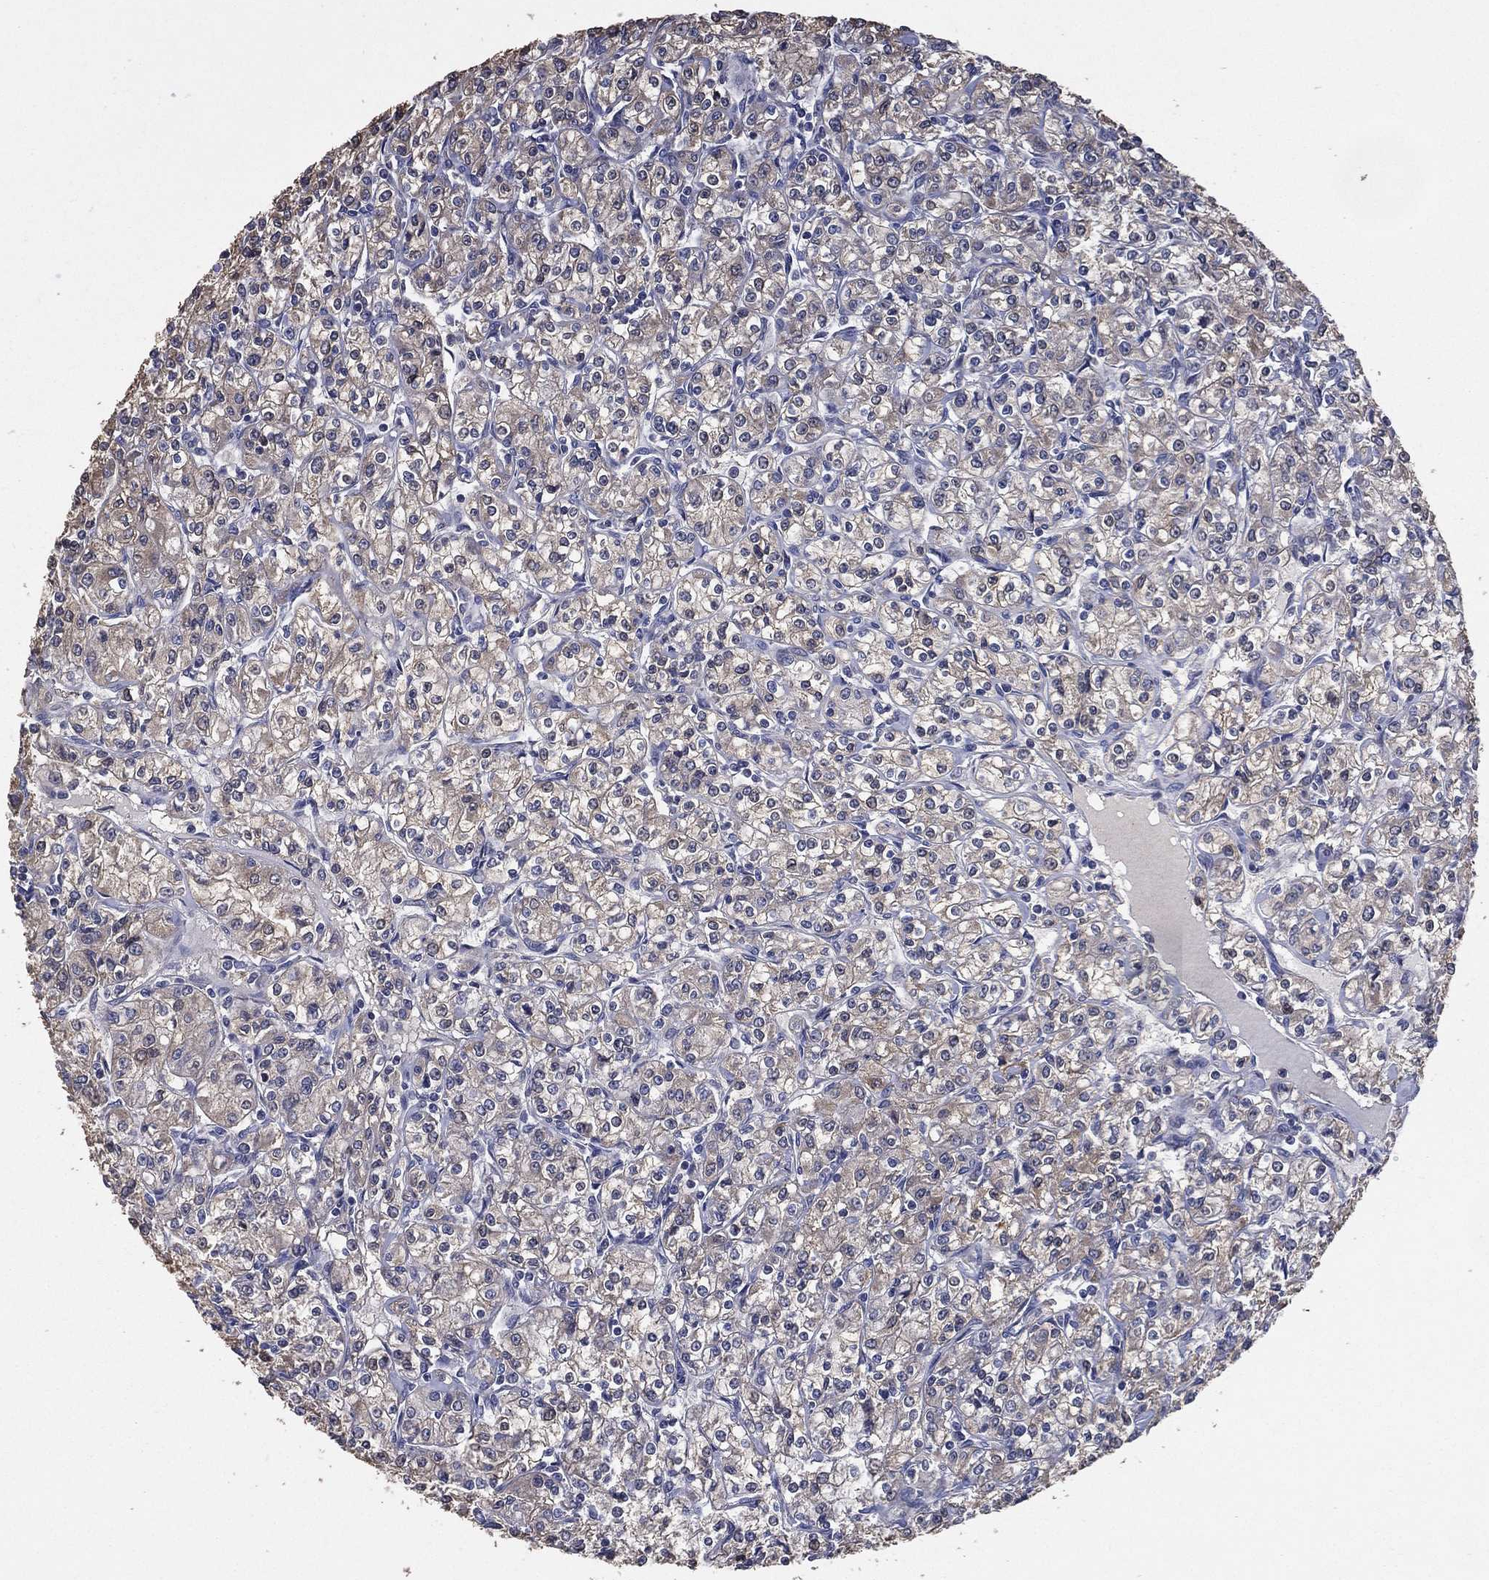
{"staining": {"intensity": "weak", "quantity": "25%-75%", "location": "cytoplasmic/membranous"}, "tissue": "renal cancer", "cell_type": "Tumor cells", "image_type": "cancer", "snomed": [{"axis": "morphology", "description": "Adenocarcinoma, NOS"}, {"axis": "topography", "description": "Kidney"}], "caption": "Immunohistochemical staining of human renal cancer (adenocarcinoma) shows low levels of weak cytoplasmic/membranous positivity in approximately 25%-75% of tumor cells.", "gene": "PCNT", "patient": {"sex": "male", "age": 77}}